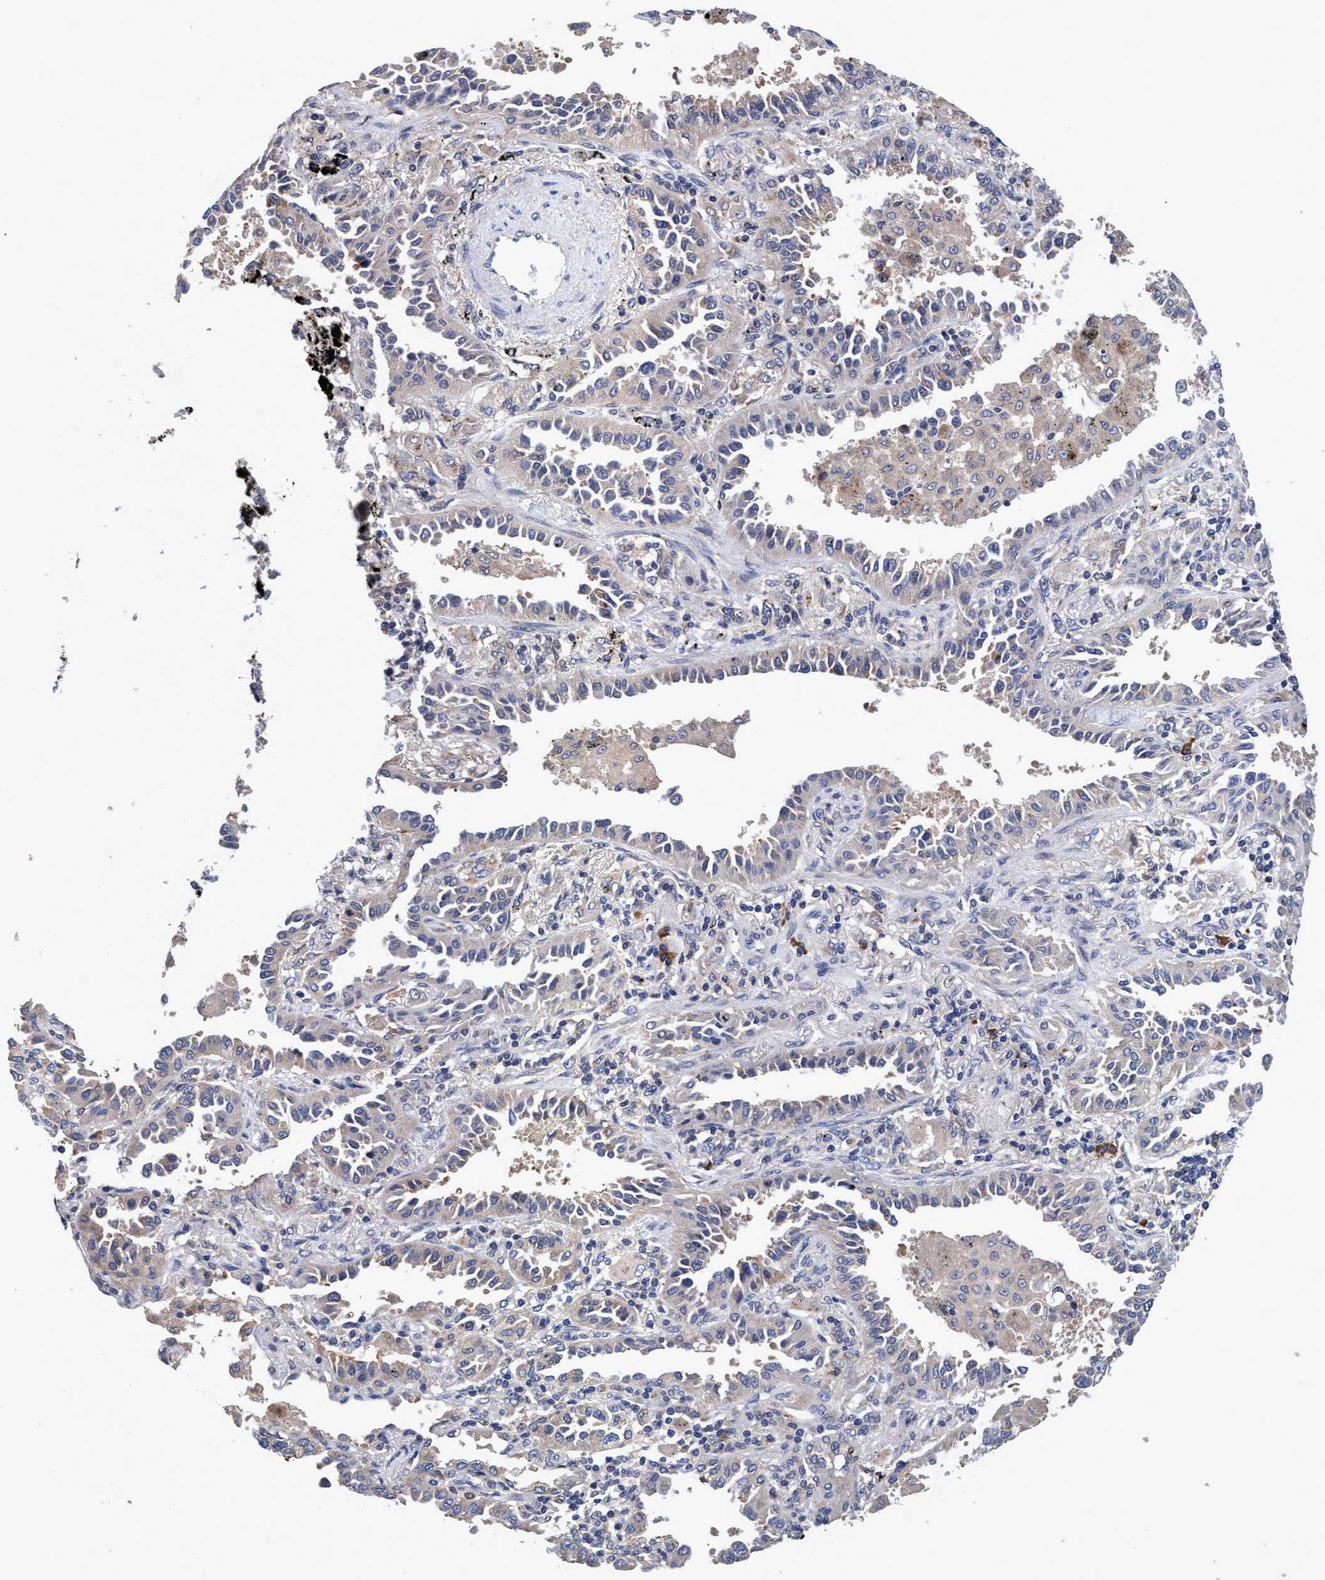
{"staining": {"intensity": "negative", "quantity": "none", "location": "none"}, "tissue": "lung cancer", "cell_type": "Tumor cells", "image_type": "cancer", "snomed": [{"axis": "morphology", "description": "Normal tissue, NOS"}, {"axis": "morphology", "description": "Adenocarcinoma, NOS"}, {"axis": "topography", "description": "Lung"}], "caption": "The immunohistochemistry photomicrograph has no significant positivity in tumor cells of lung adenocarcinoma tissue.", "gene": "CALCOCO2", "patient": {"sex": "male", "age": 59}}